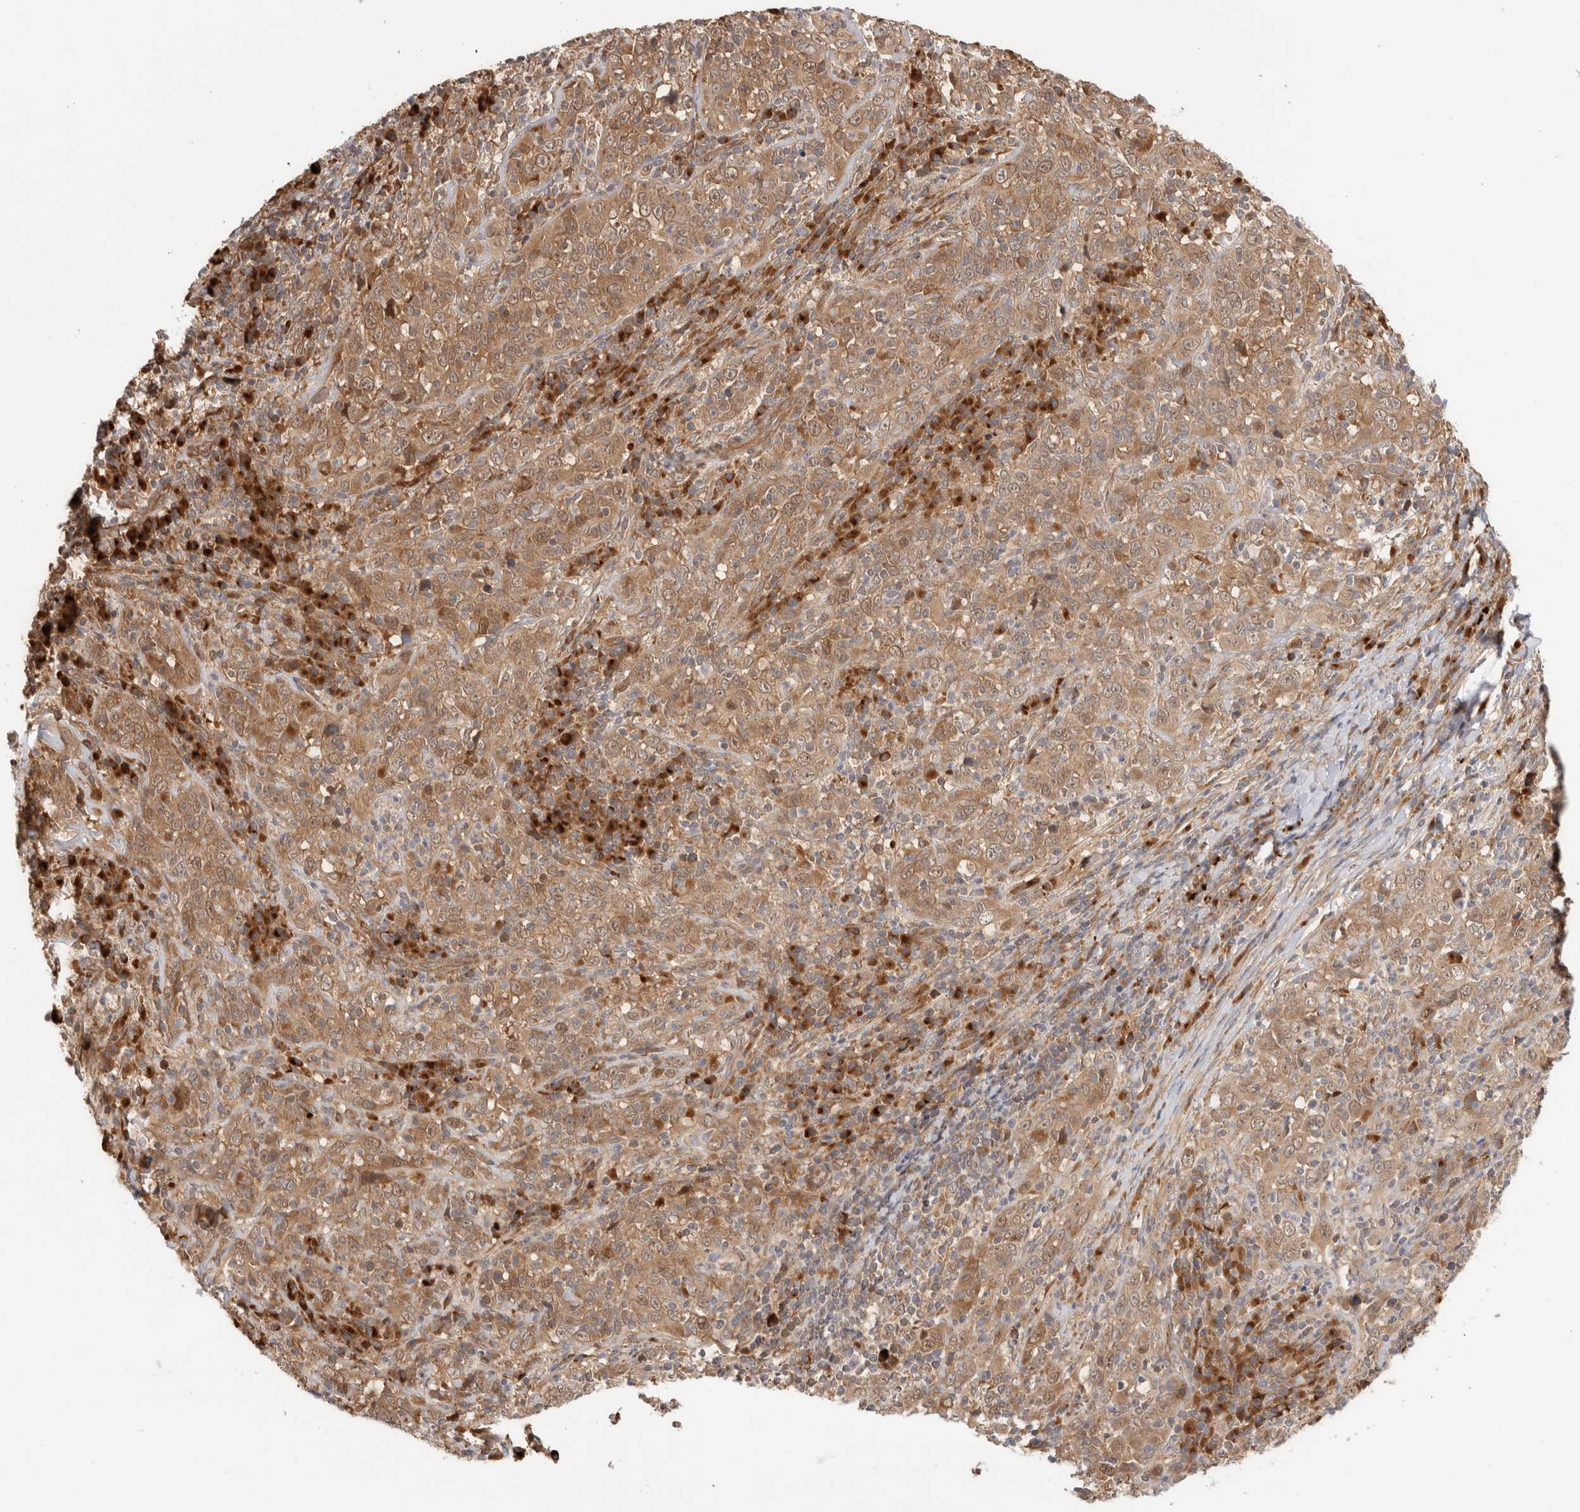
{"staining": {"intensity": "moderate", "quantity": ">75%", "location": "cytoplasmic/membranous"}, "tissue": "cervical cancer", "cell_type": "Tumor cells", "image_type": "cancer", "snomed": [{"axis": "morphology", "description": "Squamous cell carcinoma, NOS"}, {"axis": "topography", "description": "Cervix"}], "caption": "This micrograph displays immunohistochemistry staining of human cervical cancer, with medium moderate cytoplasmic/membranous staining in approximately >75% of tumor cells.", "gene": "ACTL9", "patient": {"sex": "female", "age": 46}}